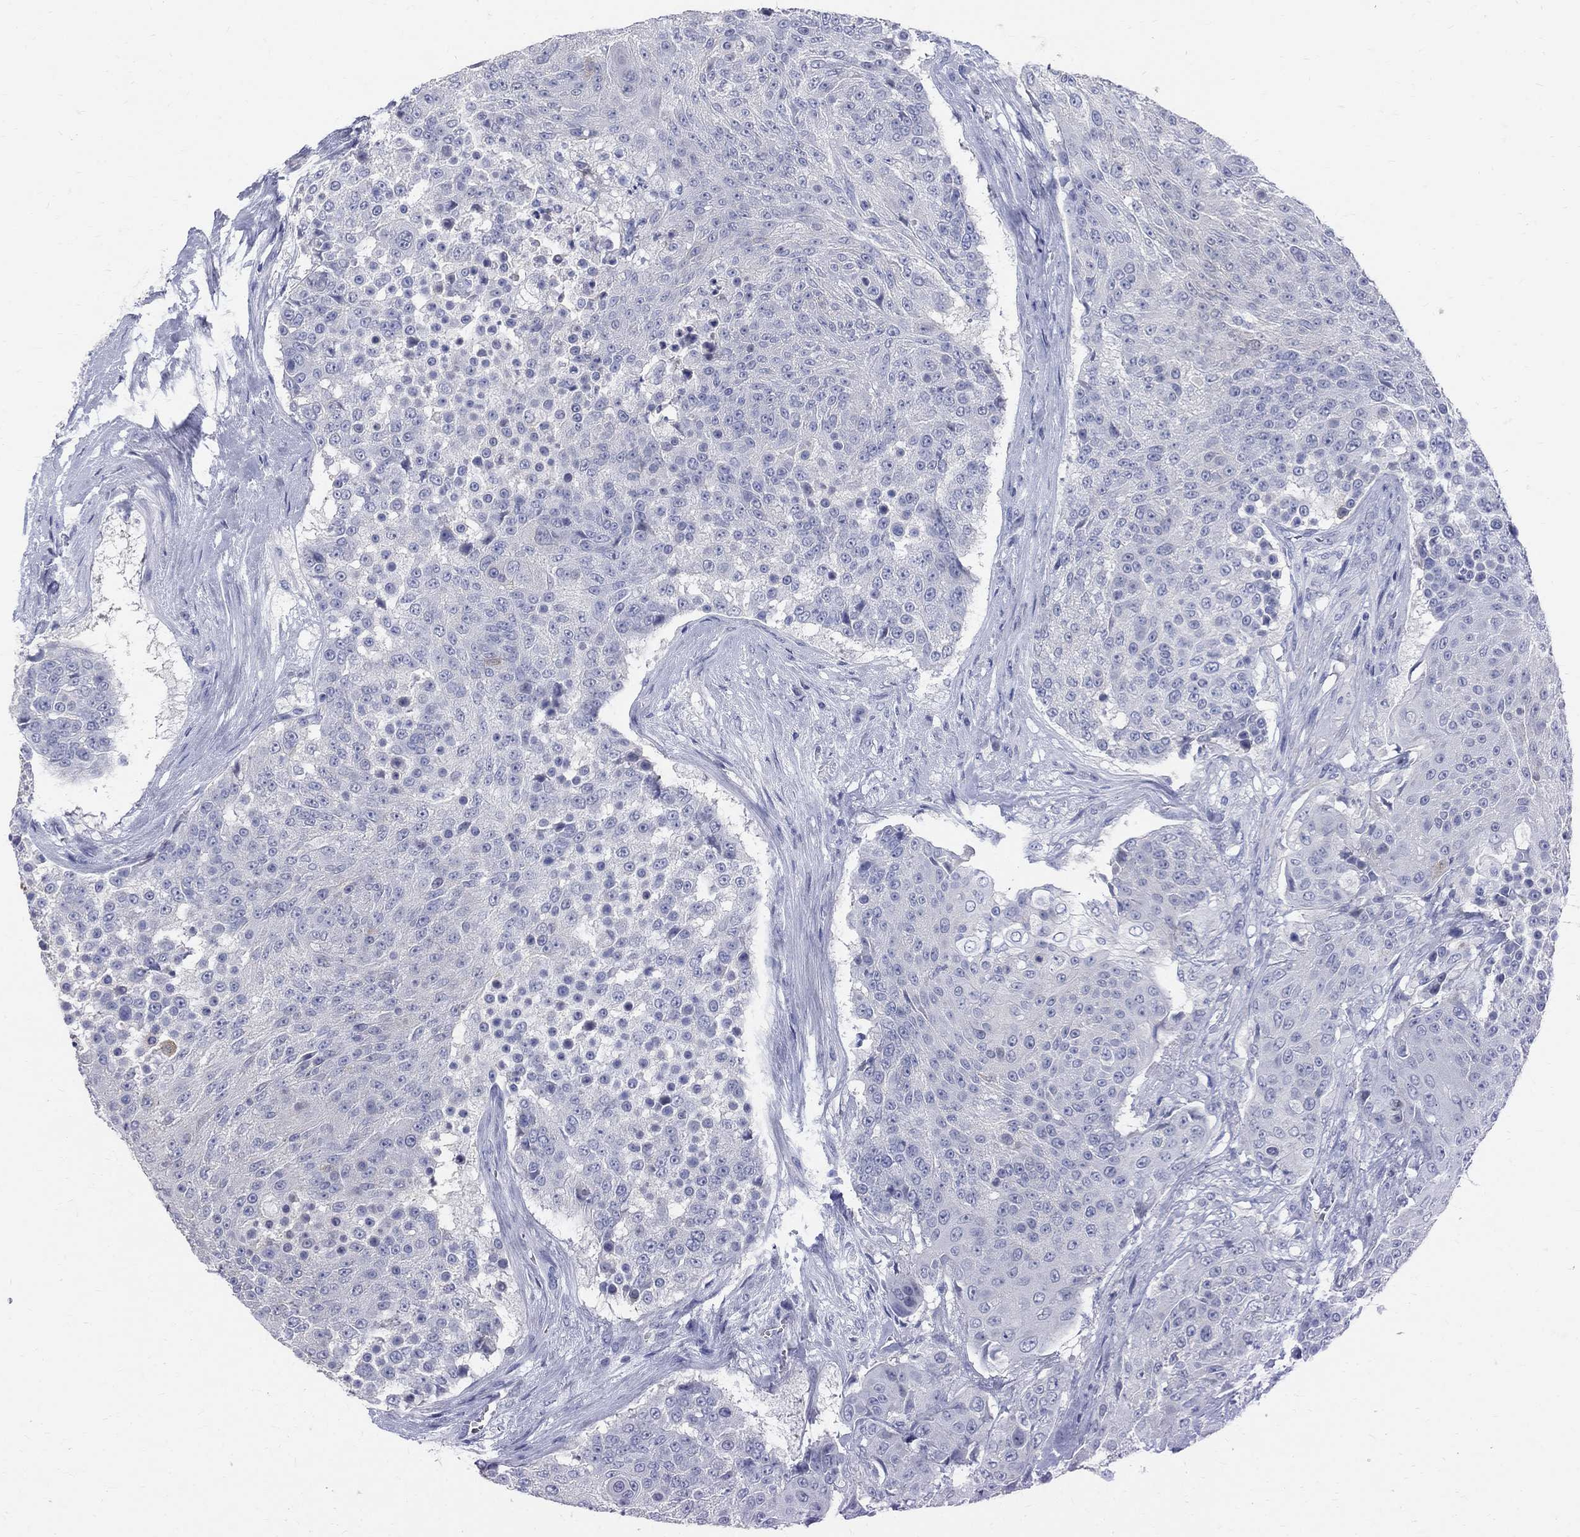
{"staining": {"intensity": "negative", "quantity": "none", "location": "none"}, "tissue": "urothelial cancer", "cell_type": "Tumor cells", "image_type": "cancer", "snomed": [{"axis": "morphology", "description": "Urothelial carcinoma, High grade"}, {"axis": "topography", "description": "Urinary bladder"}], "caption": "This is a image of immunohistochemistry (IHC) staining of urothelial cancer, which shows no positivity in tumor cells.", "gene": "MAGEB6", "patient": {"sex": "female", "age": 63}}